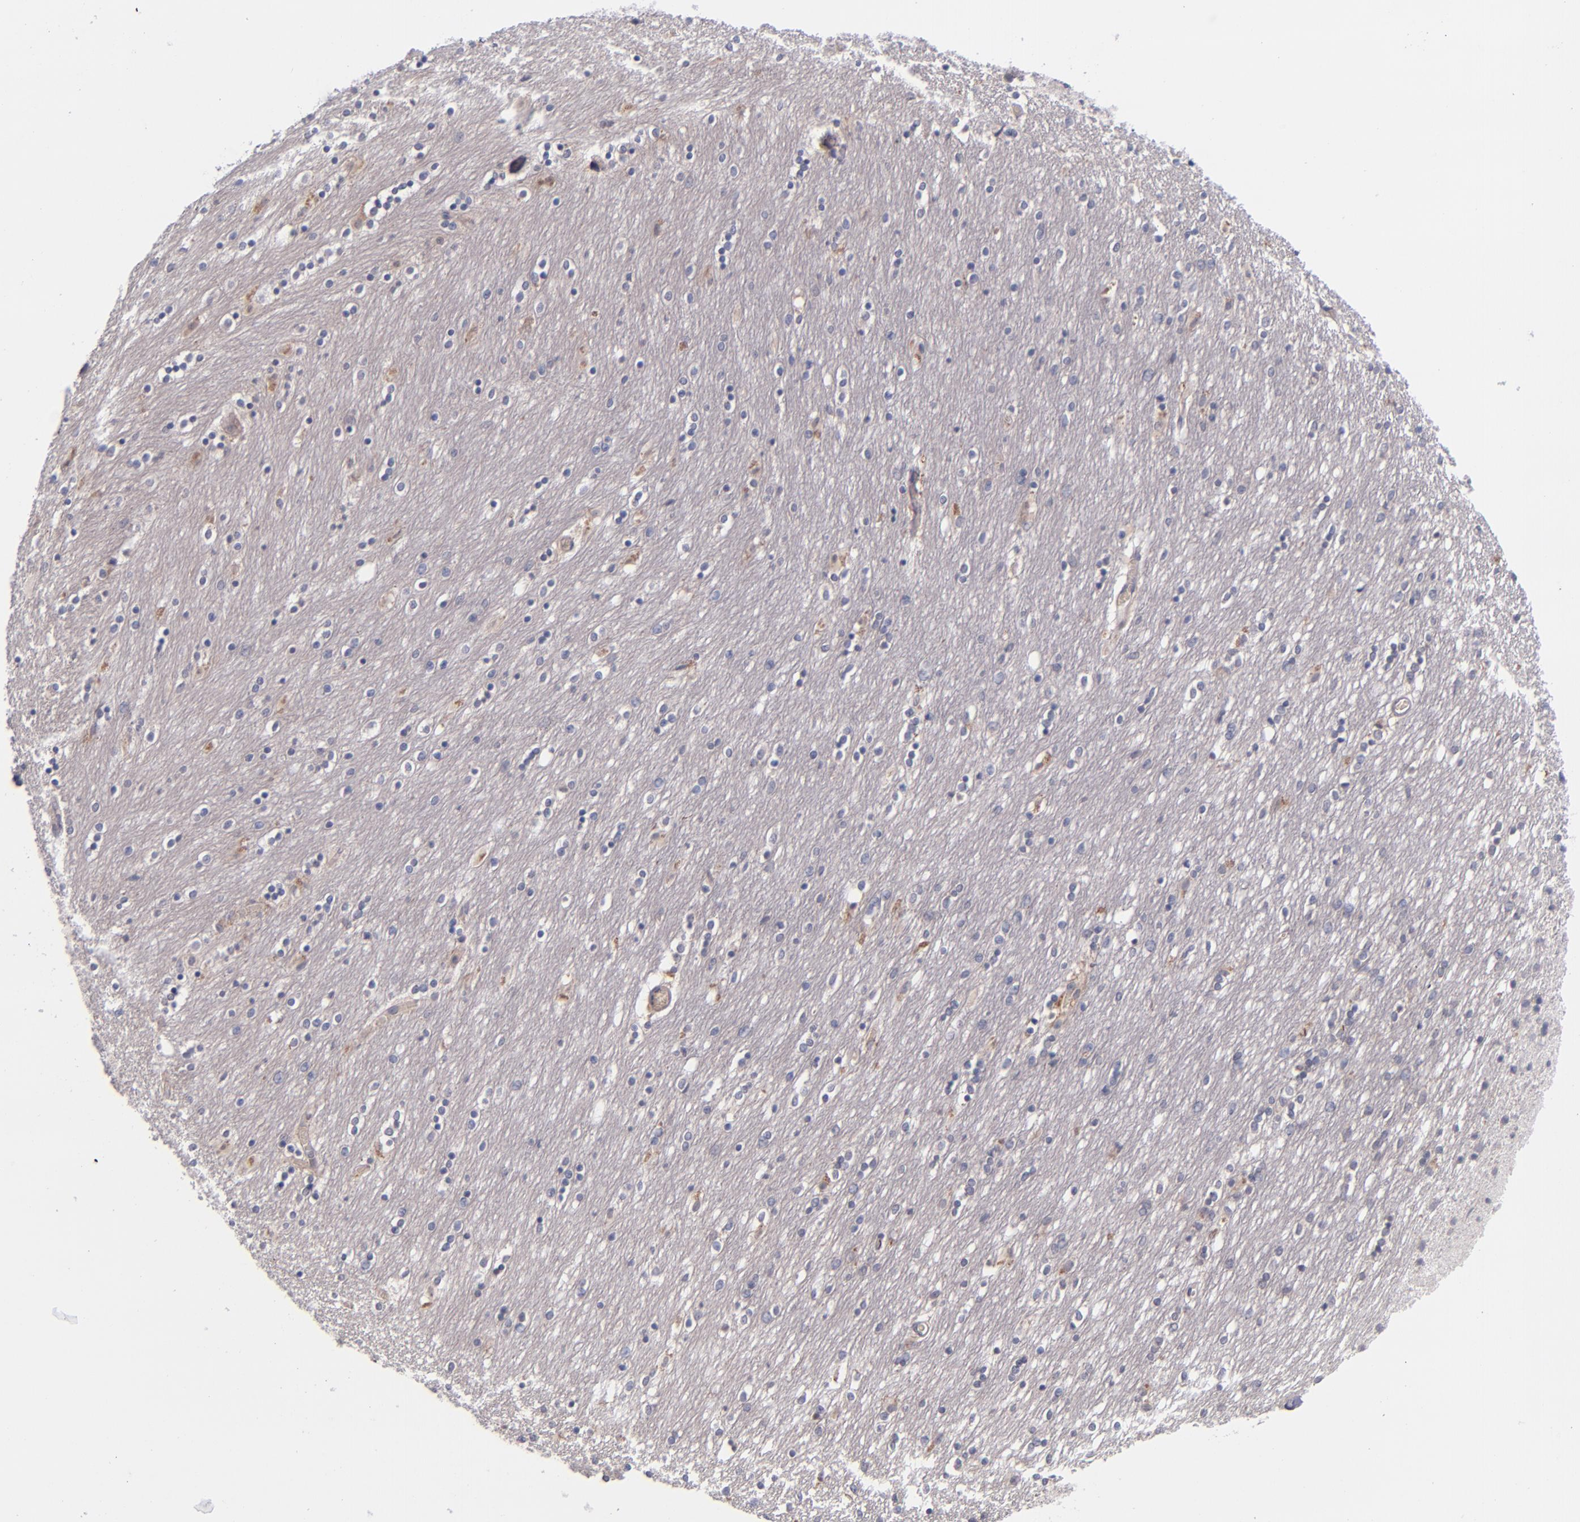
{"staining": {"intensity": "negative", "quantity": "none", "location": "none"}, "tissue": "caudate", "cell_type": "Glial cells", "image_type": "normal", "snomed": [{"axis": "morphology", "description": "Normal tissue, NOS"}, {"axis": "topography", "description": "Lateral ventricle wall"}], "caption": "A high-resolution photomicrograph shows IHC staining of benign caudate, which displays no significant positivity in glial cells.", "gene": "TSC2", "patient": {"sex": "female", "age": 54}}